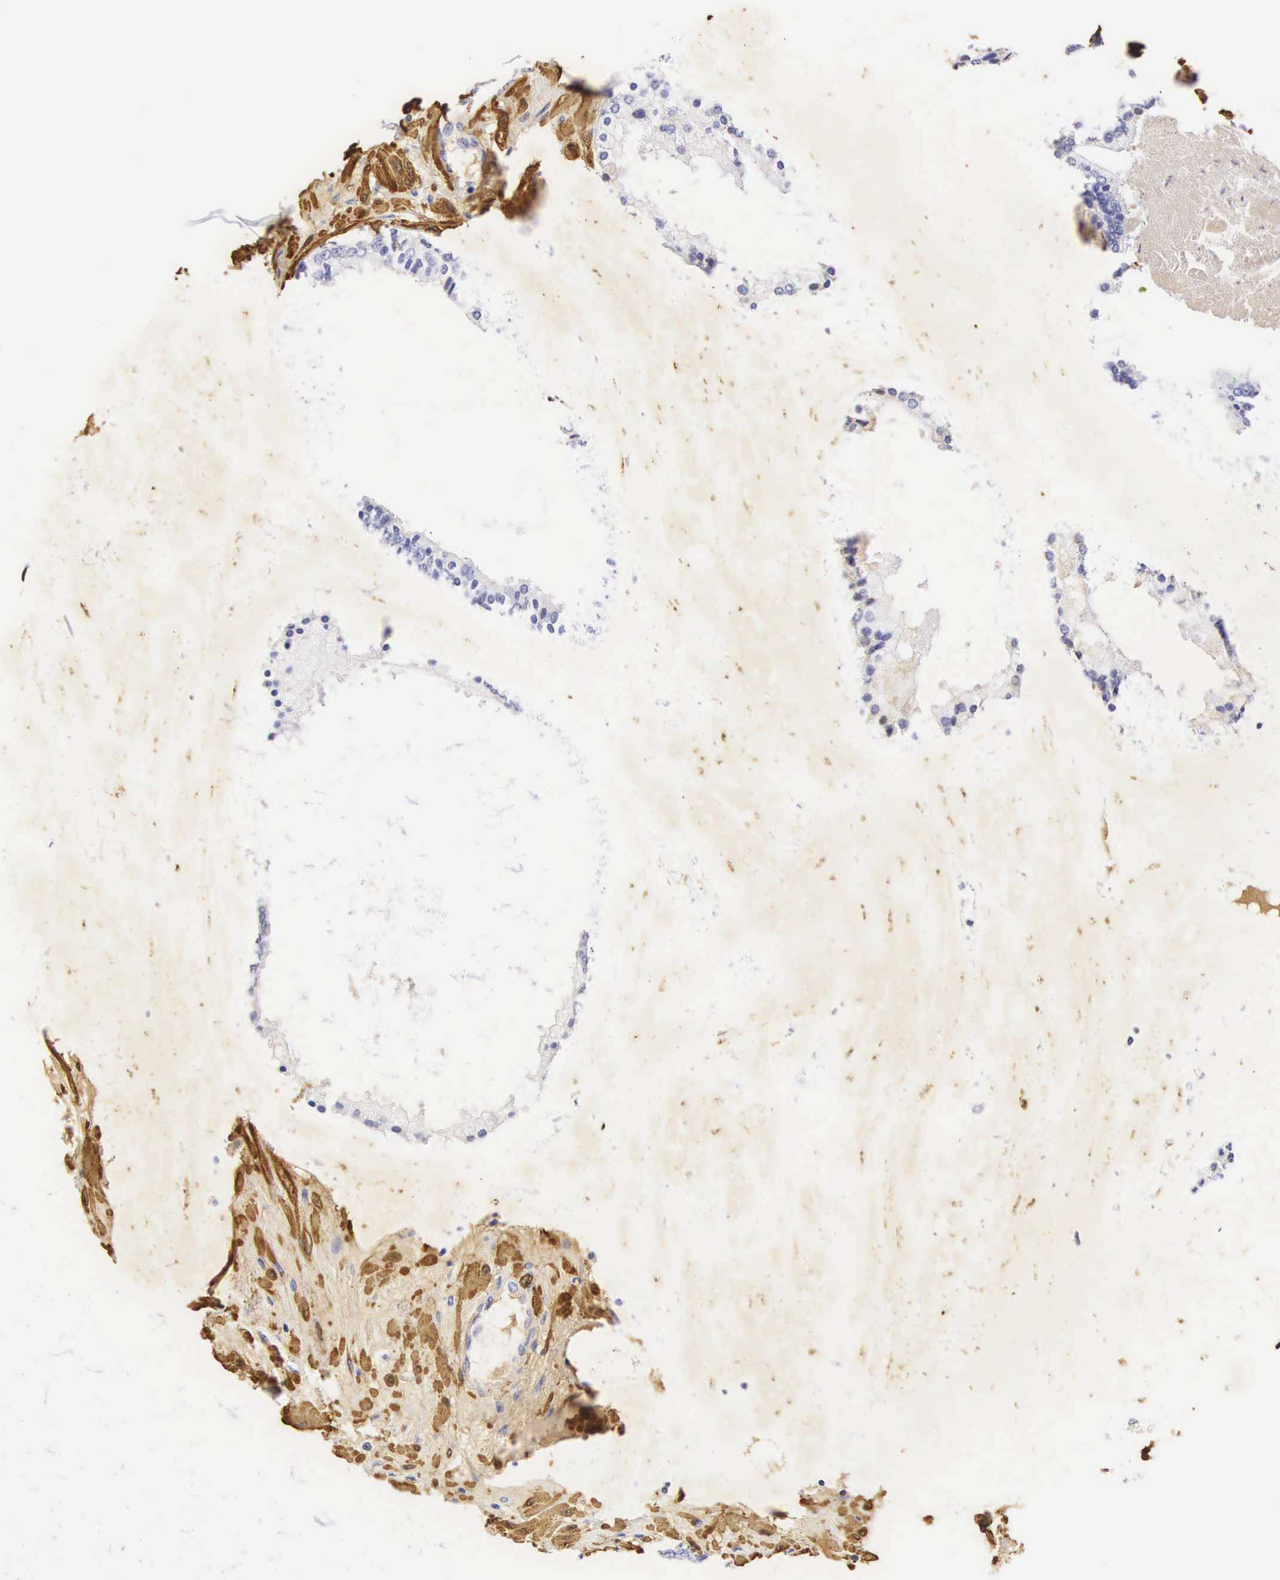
{"staining": {"intensity": "negative", "quantity": "none", "location": "none"}, "tissue": "prostate", "cell_type": "Glandular cells", "image_type": "normal", "snomed": [{"axis": "morphology", "description": "Normal tissue, NOS"}, {"axis": "topography", "description": "Prostate"}], "caption": "High power microscopy histopathology image of an IHC micrograph of unremarkable prostate, revealing no significant positivity in glandular cells. (Stains: DAB immunohistochemistry with hematoxylin counter stain, Microscopy: brightfield microscopy at high magnification).", "gene": "CNN1", "patient": {"sex": "male", "age": 65}}